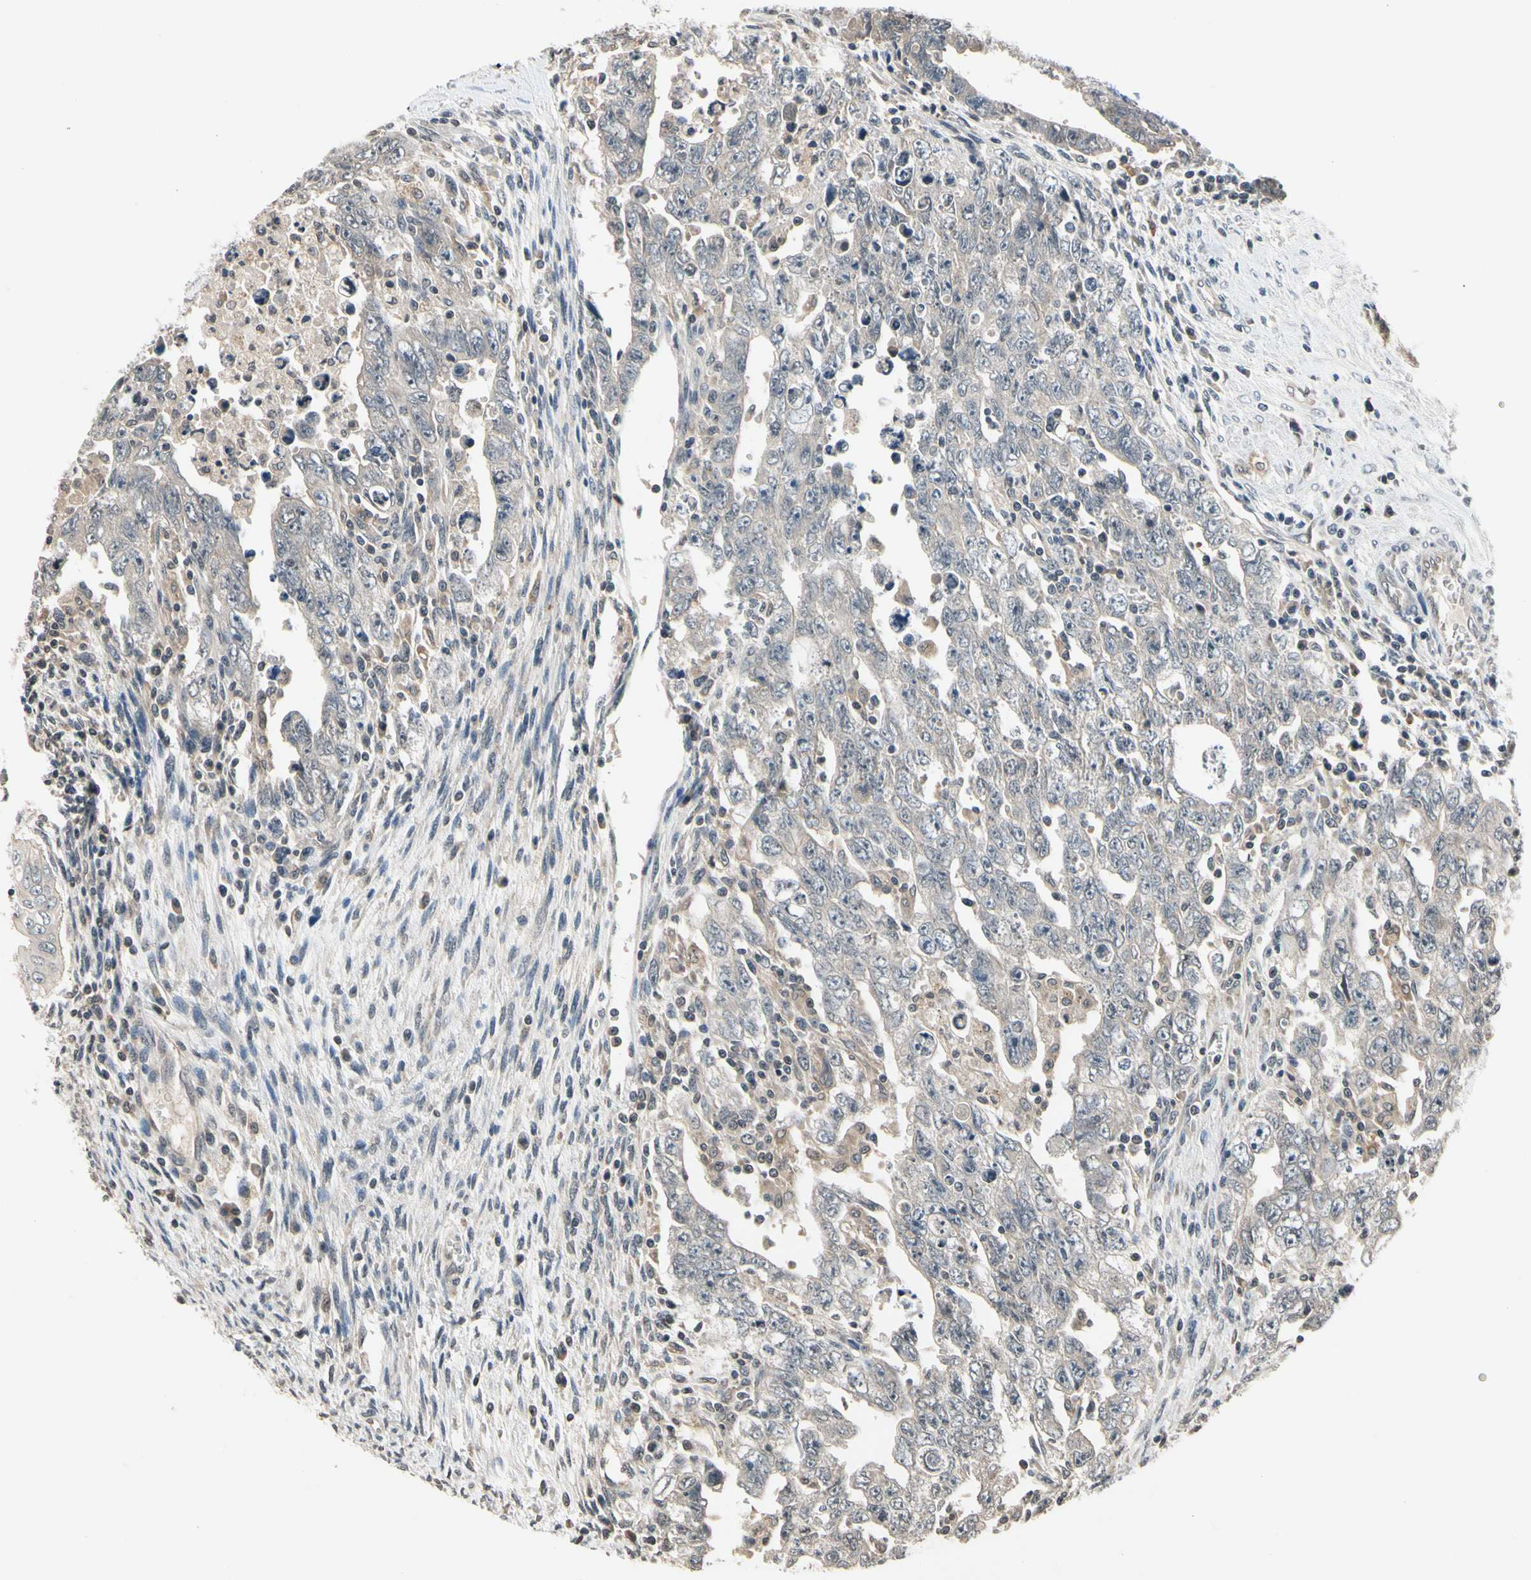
{"staining": {"intensity": "weak", "quantity": ">75%", "location": "cytoplasmic/membranous"}, "tissue": "testis cancer", "cell_type": "Tumor cells", "image_type": "cancer", "snomed": [{"axis": "morphology", "description": "Carcinoma, Embryonal, NOS"}, {"axis": "topography", "description": "Testis"}], "caption": "Immunohistochemical staining of human testis embryonal carcinoma exhibits weak cytoplasmic/membranous protein positivity in approximately >75% of tumor cells.", "gene": "GCLC", "patient": {"sex": "male", "age": 28}}